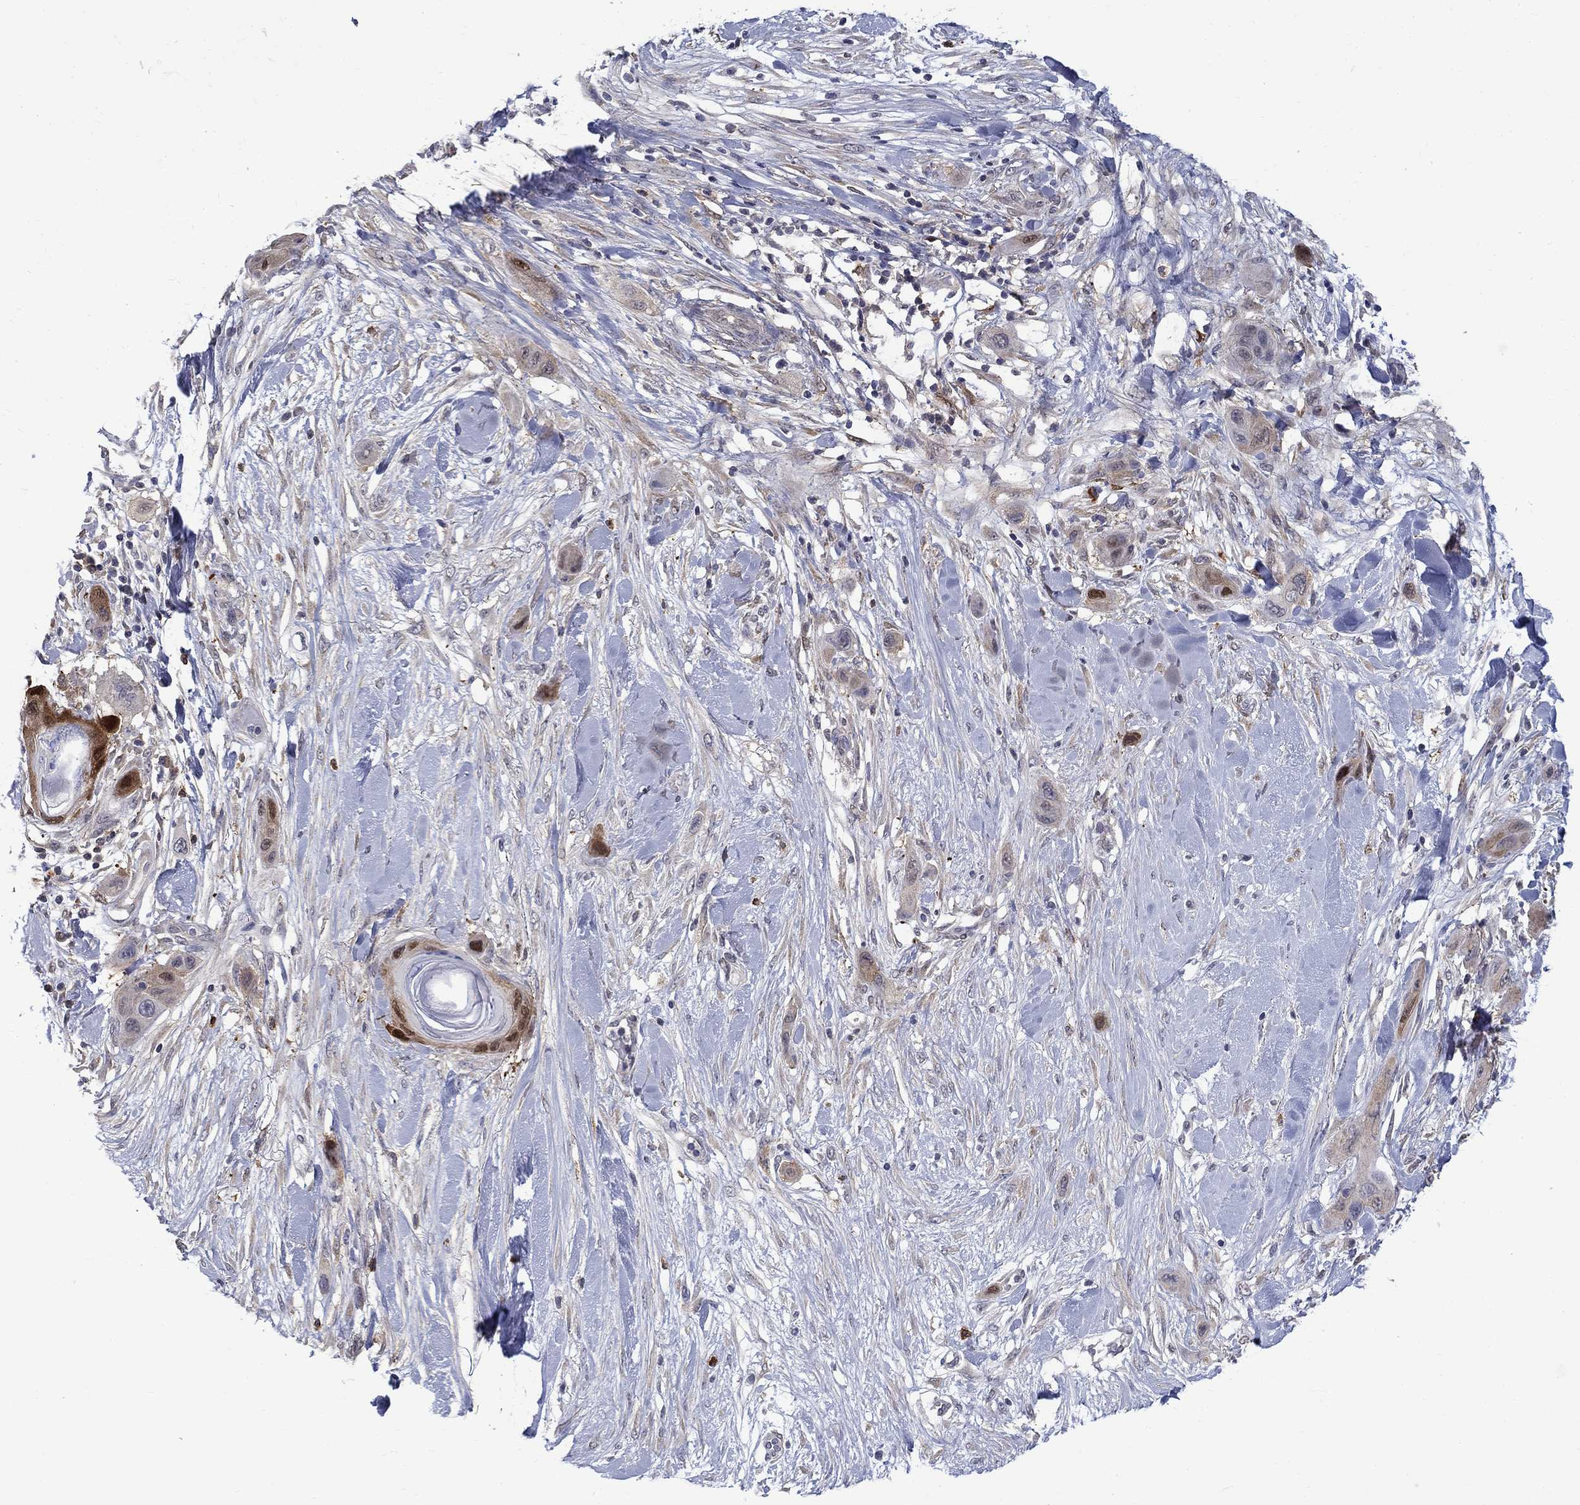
{"staining": {"intensity": "strong", "quantity": "25%-75%", "location": "cytoplasmic/membranous,nuclear"}, "tissue": "skin cancer", "cell_type": "Tumor cells", "image_type": "cancer", "snomed": [{"axis": "morphology", "description": "Squamous cell carcinoma, NOS"}, {"axis": "topography", "description": "Skin"}], "caption": "A histopathology image showing strong cytoplasmic/membranous and nuclear expression in approximately 25%-75% of tumor cells in squamous cell carcinoma (skin), as visualized by brown immunohistochemical staining.", "gene": "PCBP3", "patient": {"sex": "male", "age": 79}}